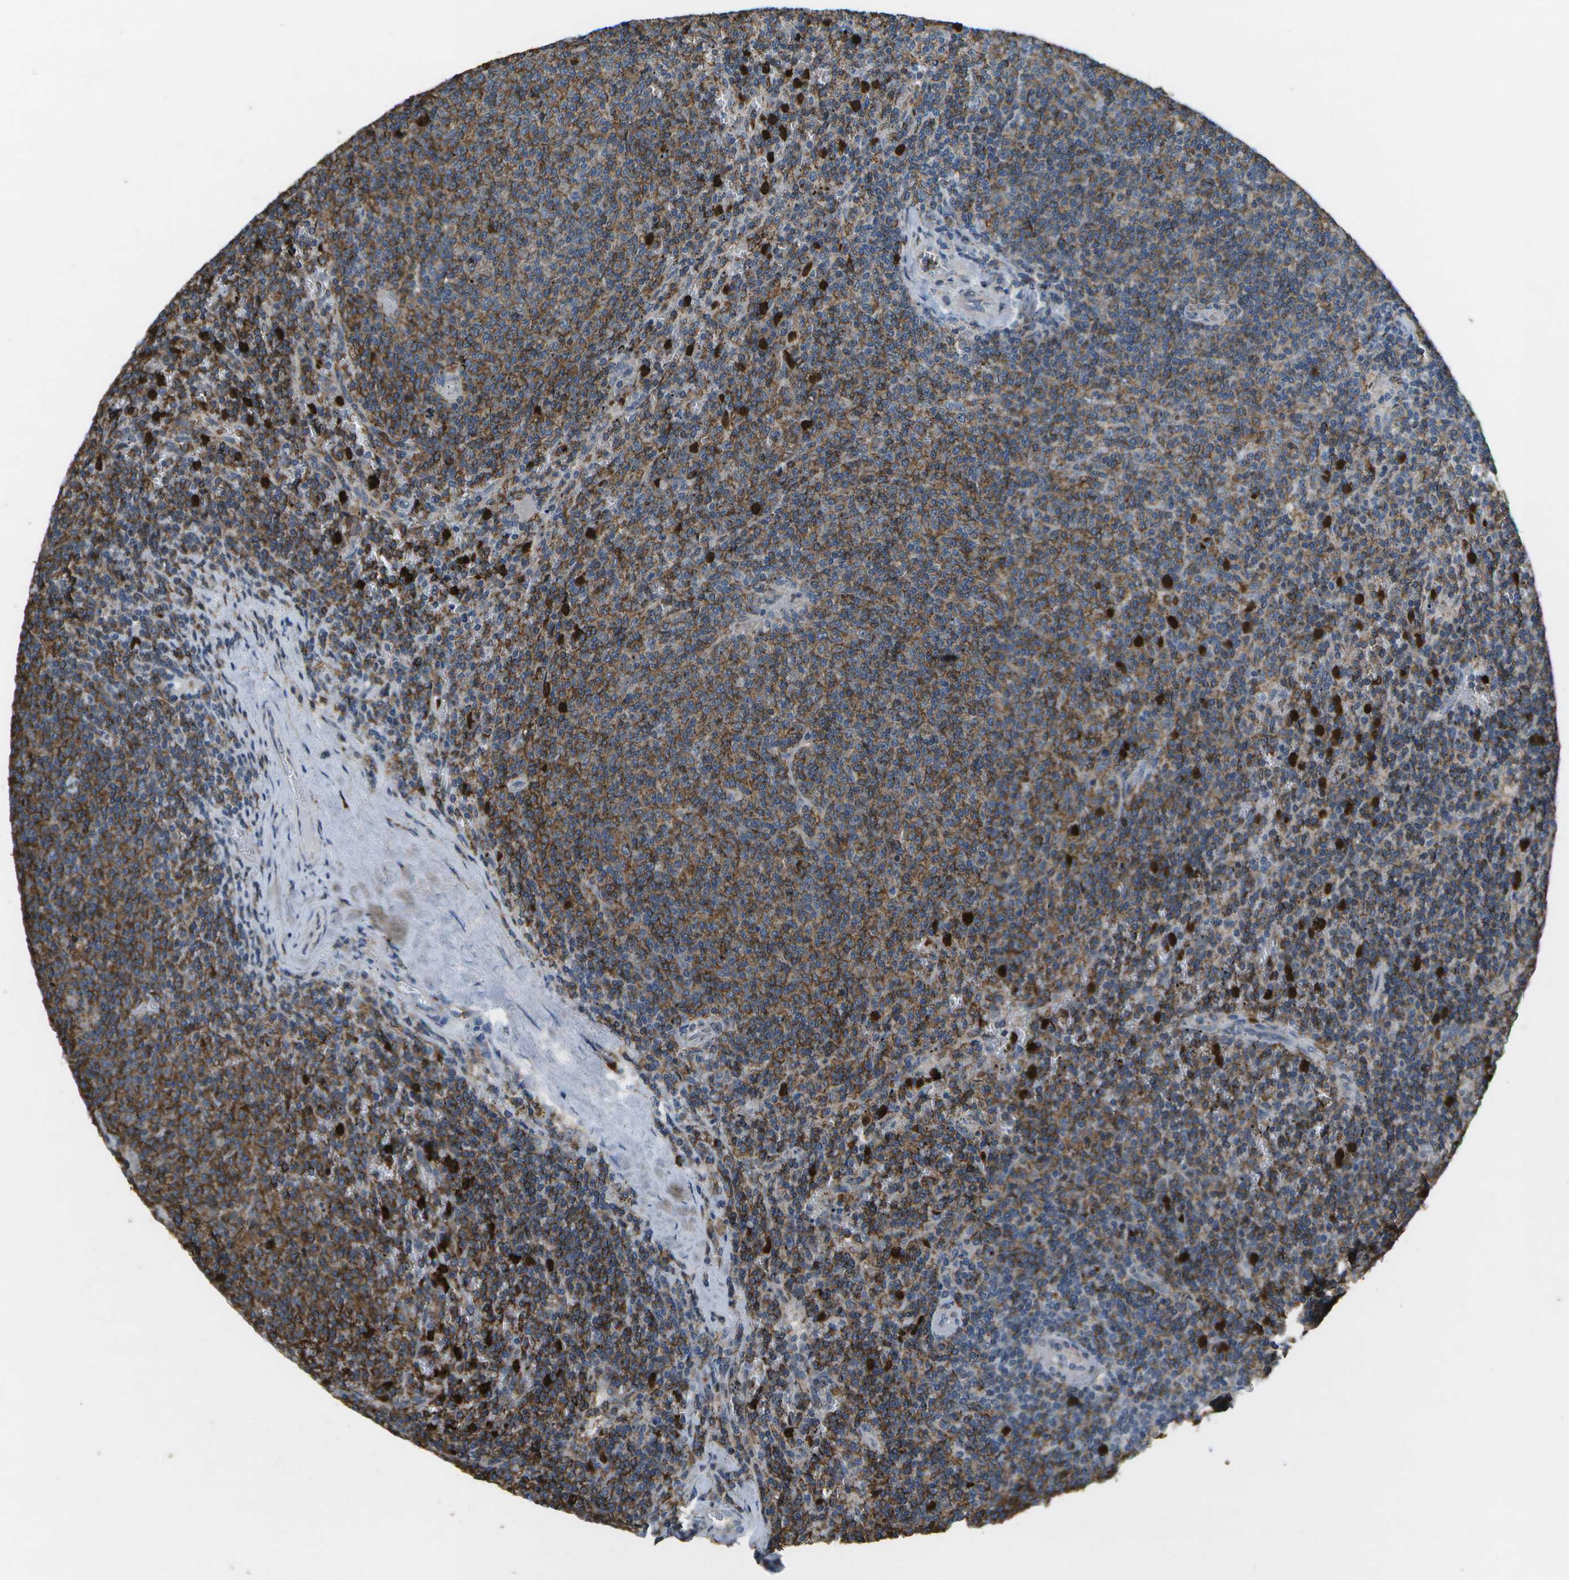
{"staining": {"intensity": "moderate", "quantity": ">75%", "location": "cytoplasmic/membranous"}, "tissue": "lymphoma", "cell_type": "Tumor cells", "image_type": "cancer", "snomed": [{"axis": "morphology", "description": "Malignant lymphoma, non-Hodgkin's type, Low grade"}, {"axis": "topography", "description": "Spleen"}], "caption": "IHC histopathology image of neoplastic tissue: human lymphoma stained using immunohistochemistry shows medium levels of moderate protein expression localized specifically in the cytoplasmic/membranous of tumor cells, appearing as a cytoplasmic/membranous brown color.", "gene": "GALNT15", "patient": {"sex": "female", "age": 50}}